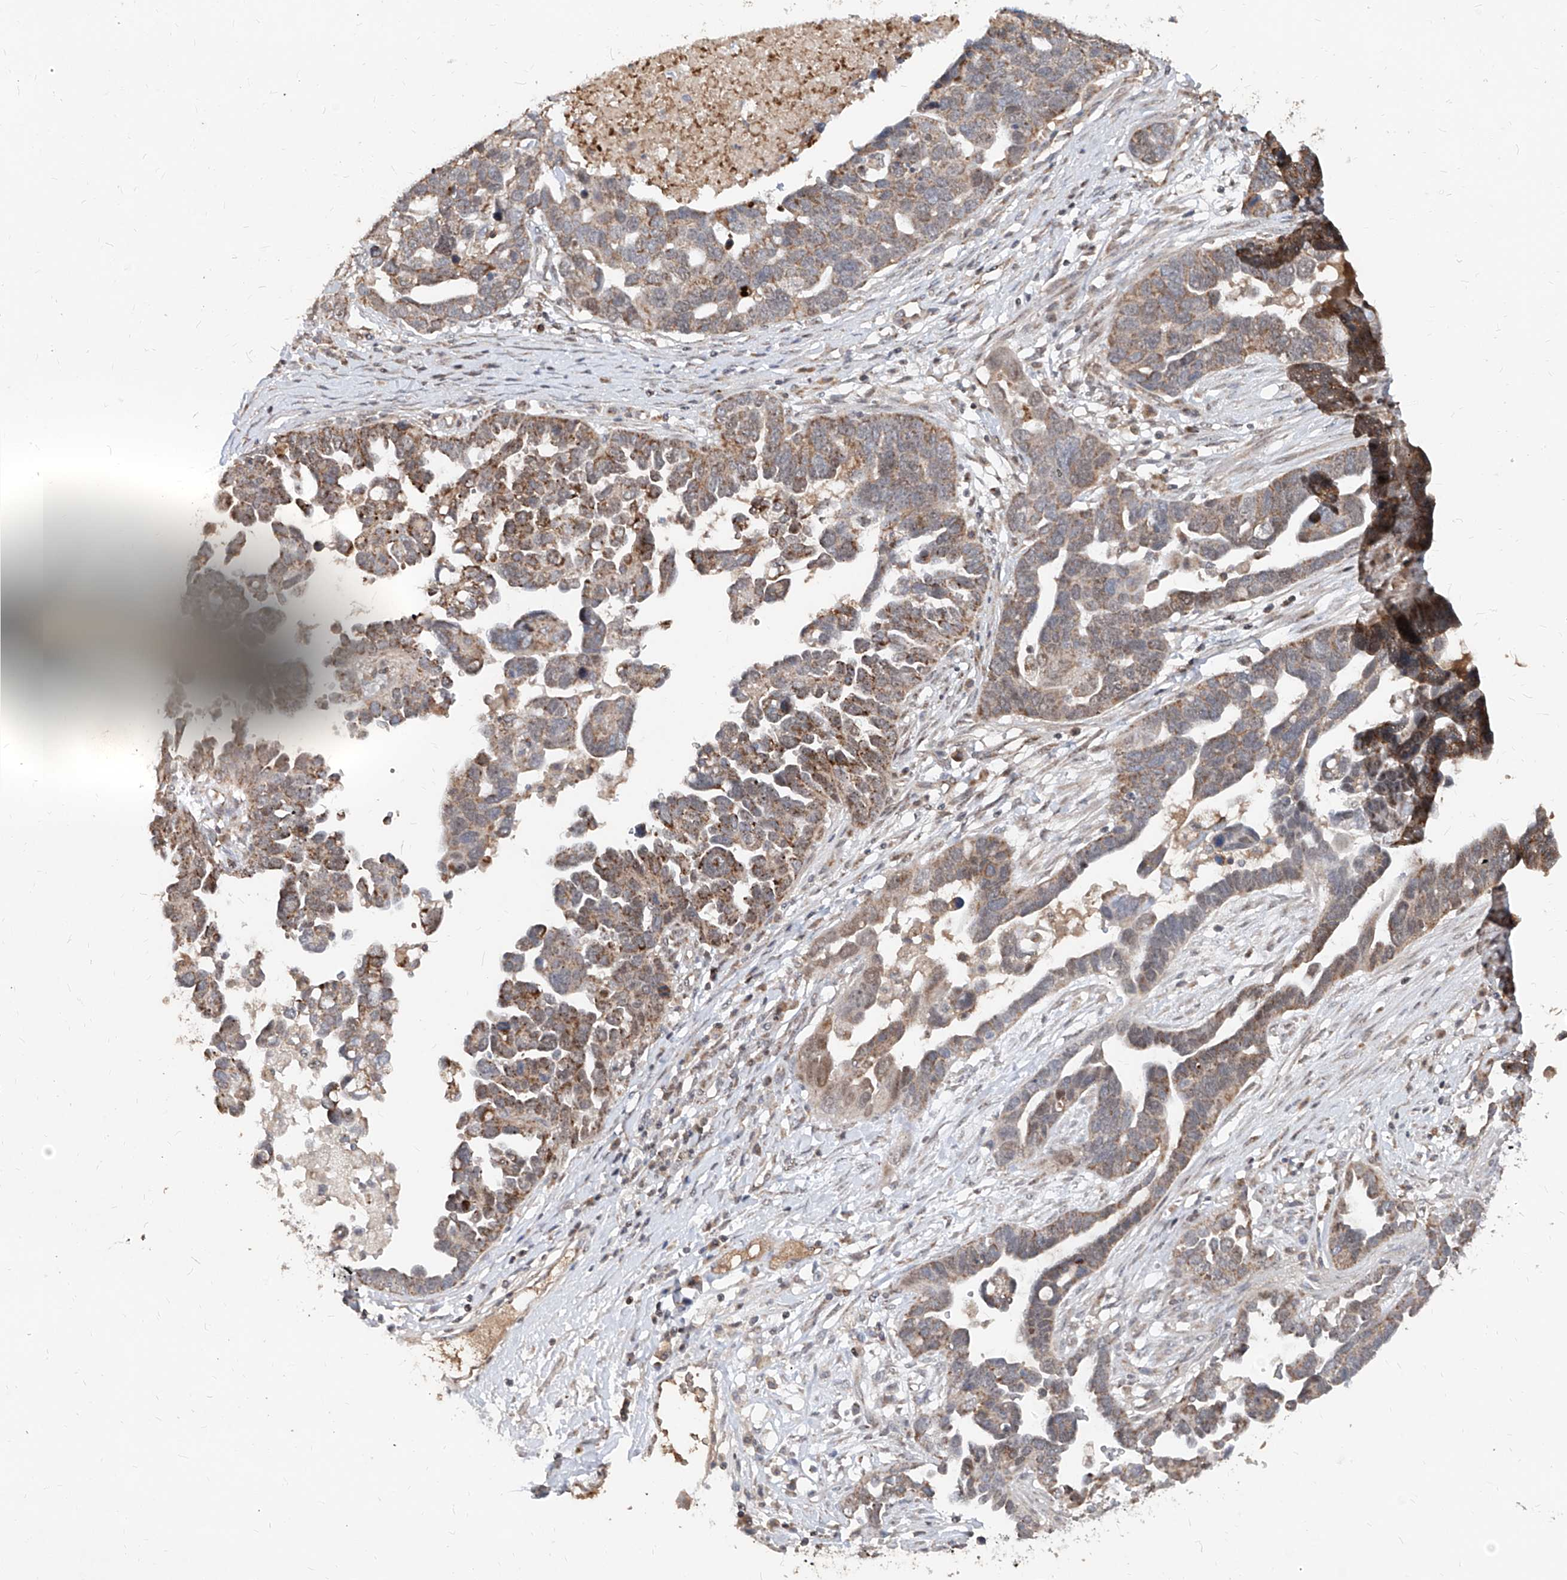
{"staining": {"intensity": "moderate", "quantity": "25%-75%", "location": "cytoplasmic/membranous"}, "tissue": "ovarian cancer", "cell_type": "Tumor cells", "image_type": "cancer", "snomed": [{"axis": "morphology", "description": "Cystadenocarcinoma, serous, NOS"}, {"axis": "topography", "description": "Ovary"}], "caption": "An image of serous cystadenocarcinoma (ovarian) stained for a protein exhibits moderate cytoplasmic/membranous brown staining in tumor cells.", "gene": "NDUFB3", "patient": {"sex": "female", "age": 54}}